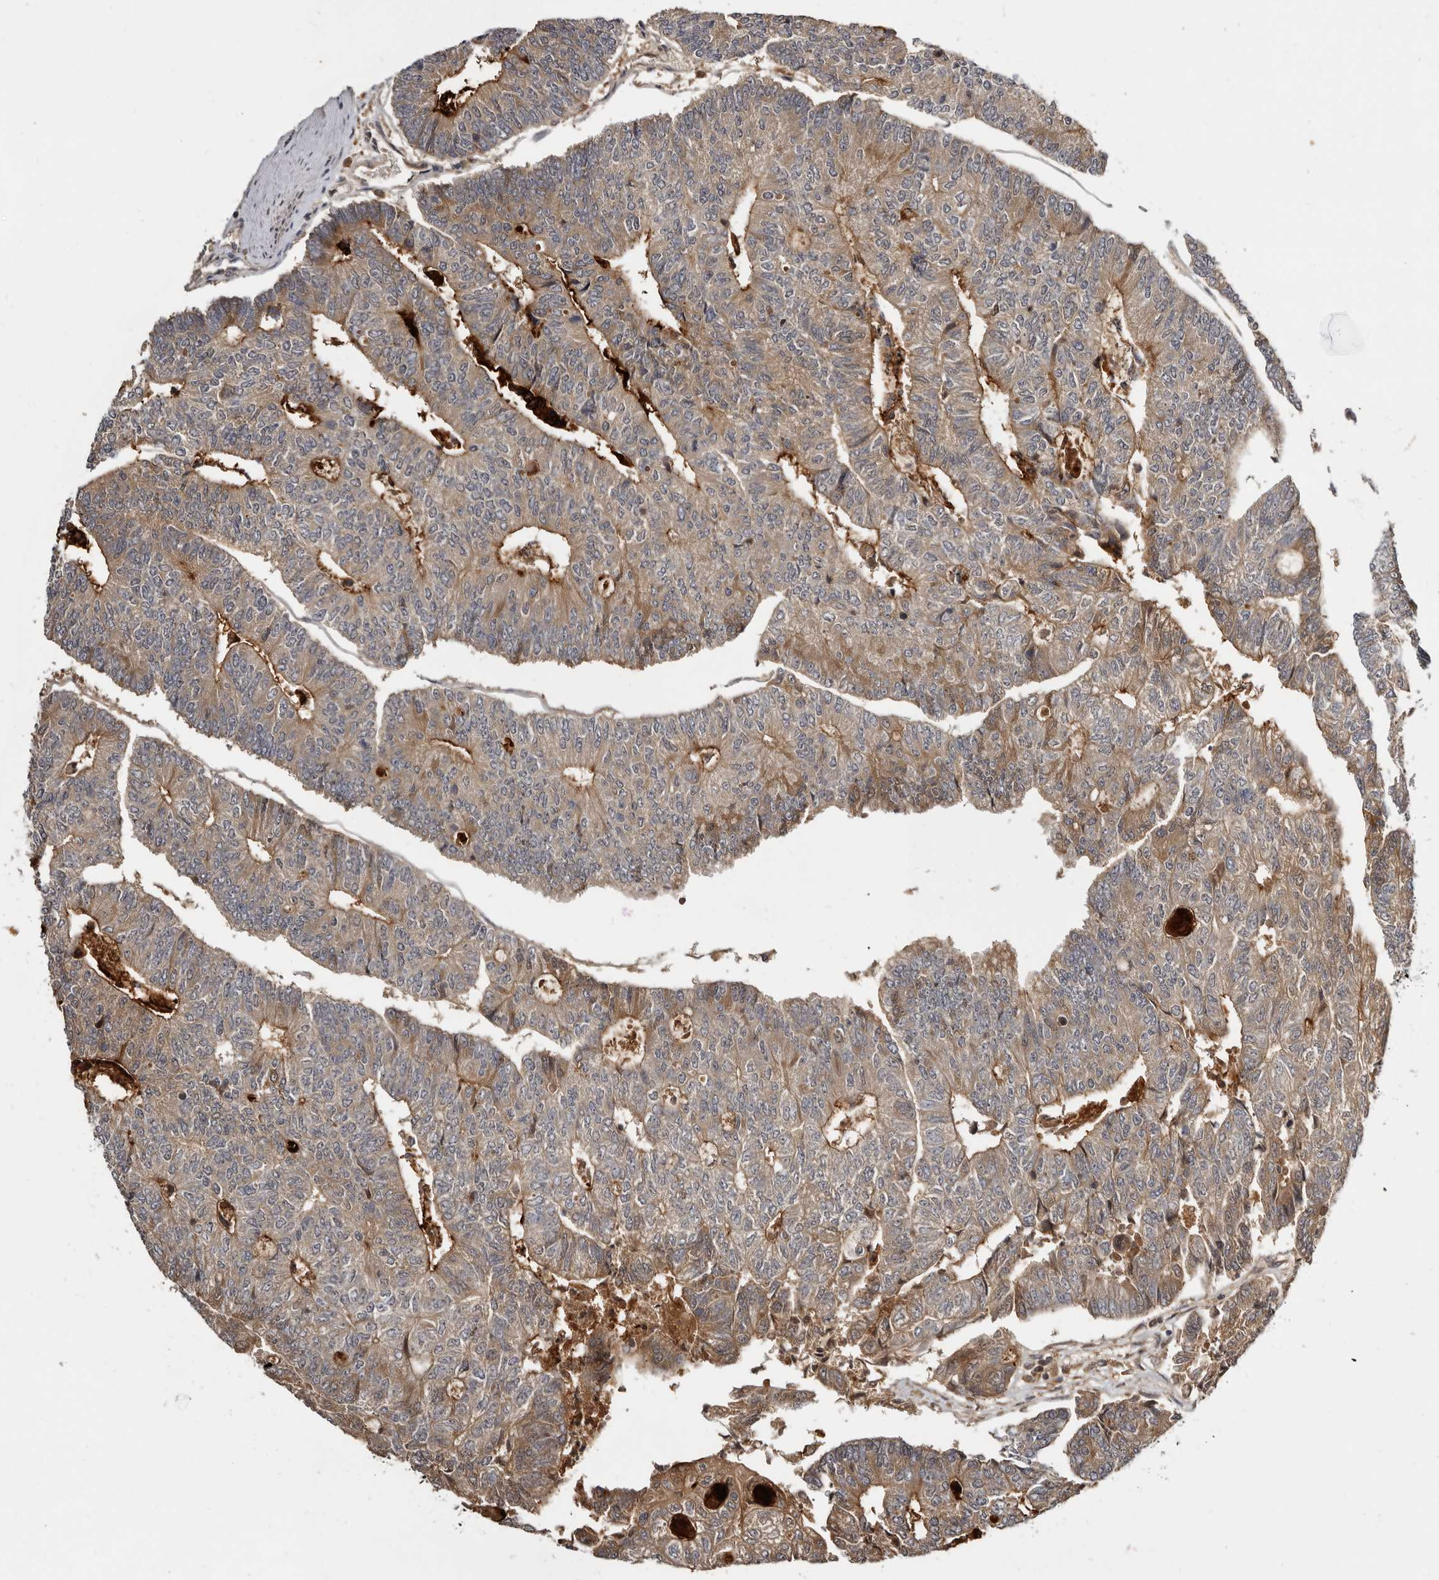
{"staining": {"intensity": "moderate", "quantity": ">75%", "location": "cytoplasmic/membranous"}, "tissue": "colorectal cancer", "cell_type": "Tumor cells", "image_type": "cancer", "snomed": [{"axis": "morphology", "description": "Adenocarcinoma, NOS"}, {"axis": "topography", "description": "Colon"}], "caption": "Protein expression analysis of human colorectal cancer (adenocarcinoma) reveals moderate cytoplasmic/membranous expression in approximately >75% of tumor cells.", "gene": "INAVA", "patient": {"sex": "female", "age": 67}}